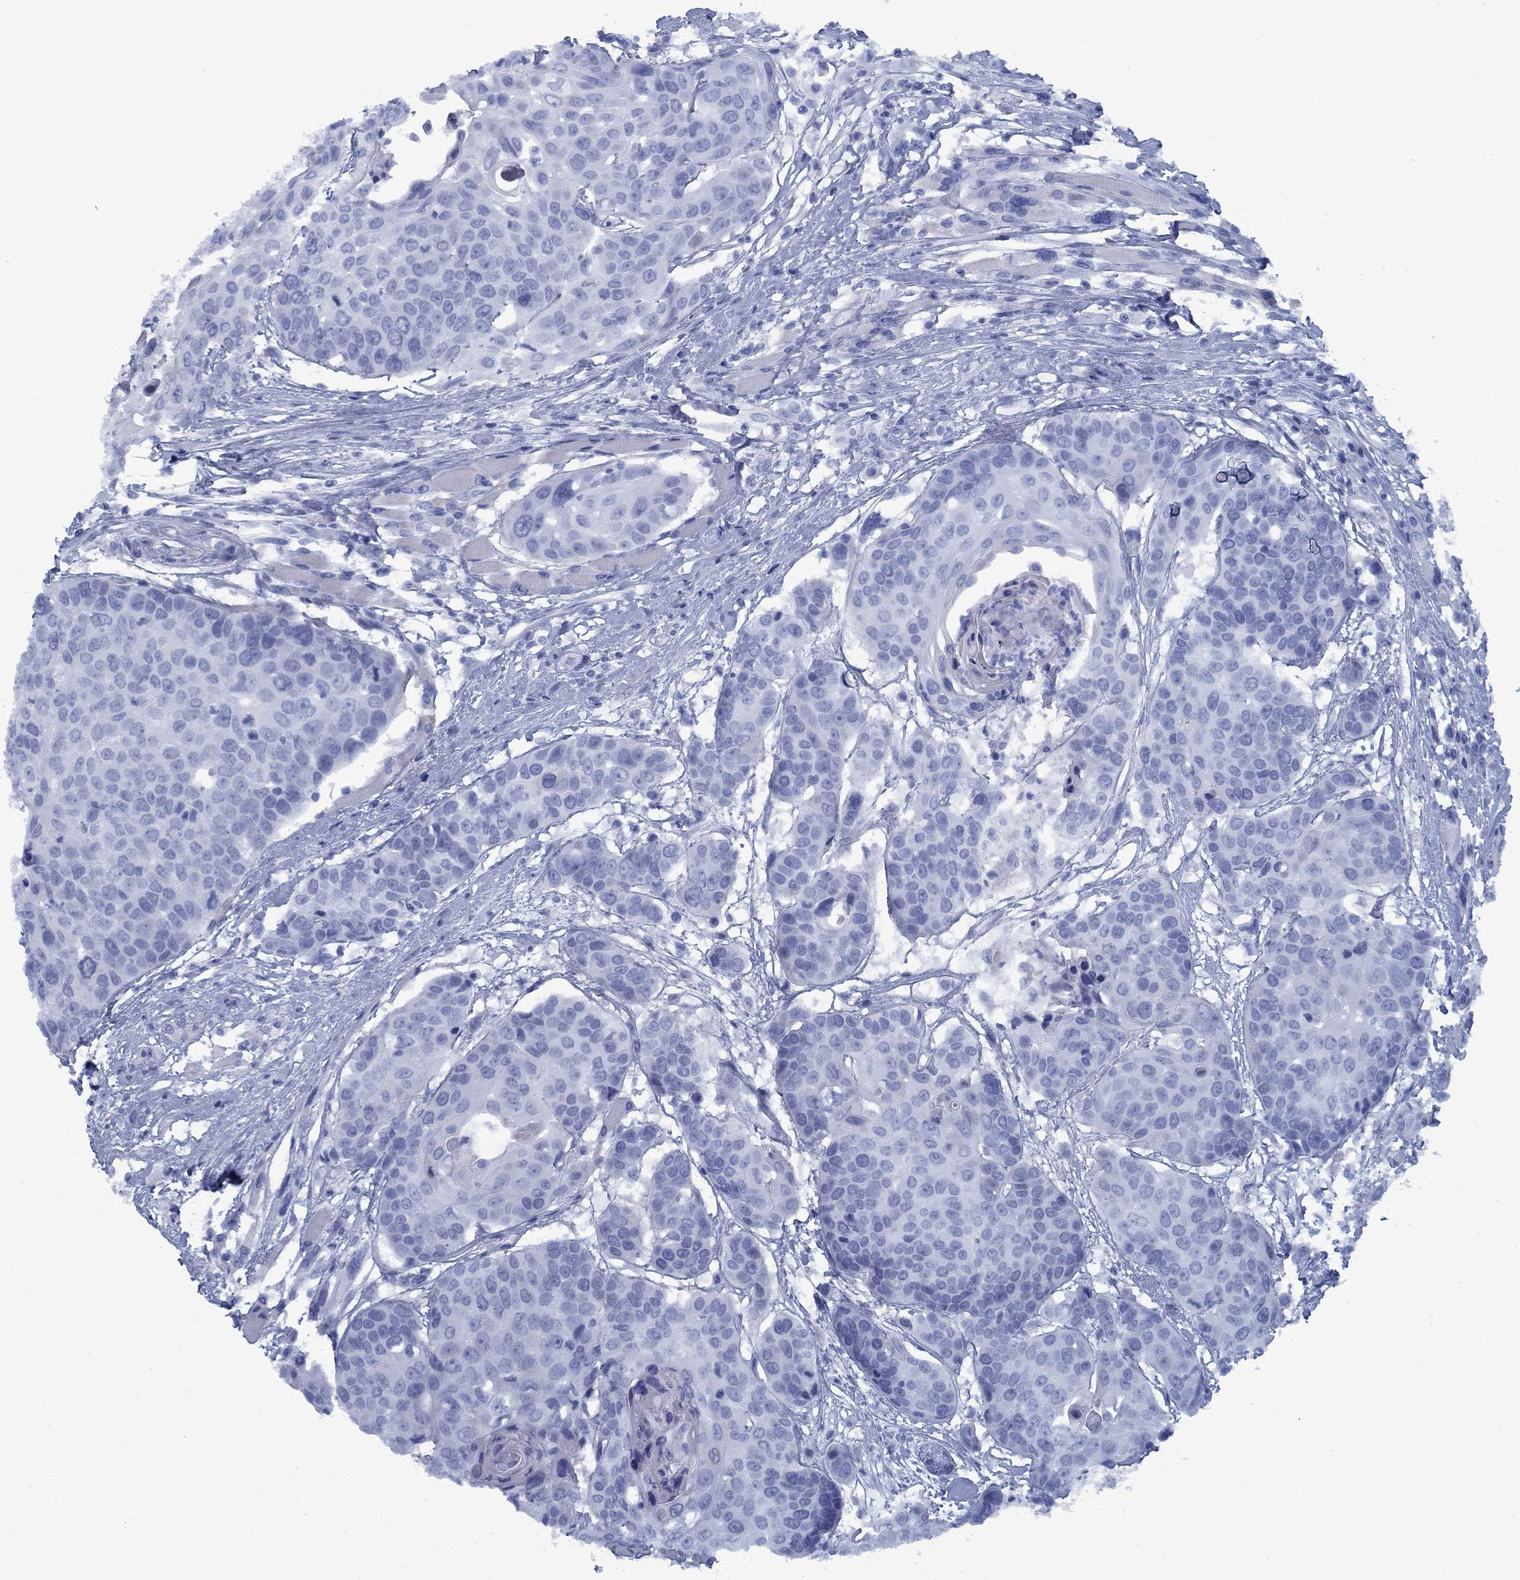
{"staining": {"intensity": "negative", "quantity": "none", "location": "none"}, "tissue": "head and neck cancer", "cell_type": "Tumor cells", "image_type": "cancer", "snomed": [{"axis": "morphology", "description": "Squamous cell carcinoma, NOS"}, {"axis": "topography", "description": "Oral tissue"}, {"axis": "topography", "description": "Head-Neck"}], "caption": "DAB (3,3'-diaminobenzidine) immunohistochemical staining of human head and neck squamous cell carcinoma reveals no significant expression in tumor cells.", "gene": "PNMA8A", "patient": {"sex": "male", "age": 56}}